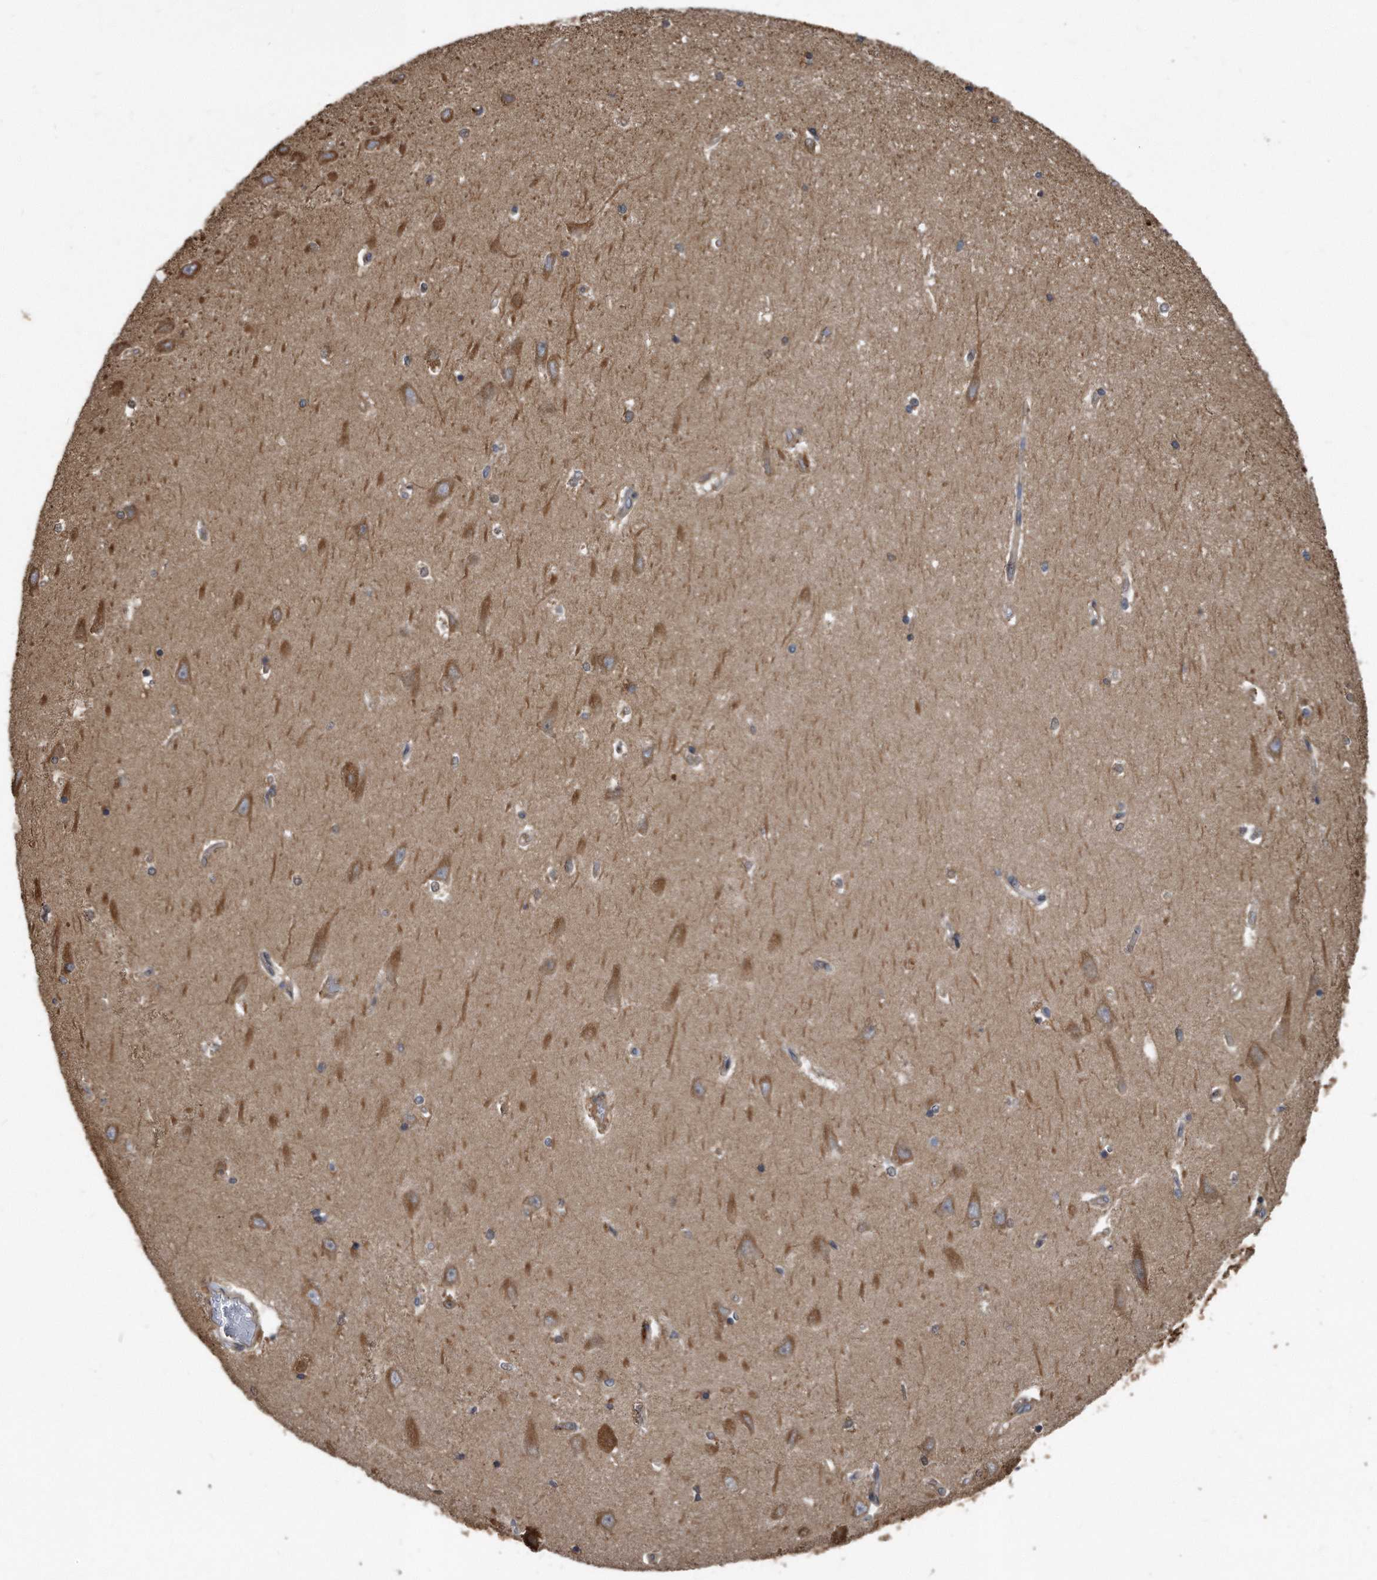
{"staining": {"intensity": "moderate", "quantity": "25%-75%", "location": "cytoplasmic/membranous"}, "tissue": "hippocampus", "cell_type": "Glial cells", "image_type": "normal", "snomed": [{"axis": "morphology", "description": "Normal tissue, NOS"}, {"axis": "topography", "description": "Hippocampus"}], "caption": "This is an image of immunohistochemistry (IHC) staining of unremarkable hippocampus, which shows moderate positivity in the cytoplasmic/membranous of glial cells.", "gene": "FAM136A", "patient": {"sex": "male", "age": 45}}